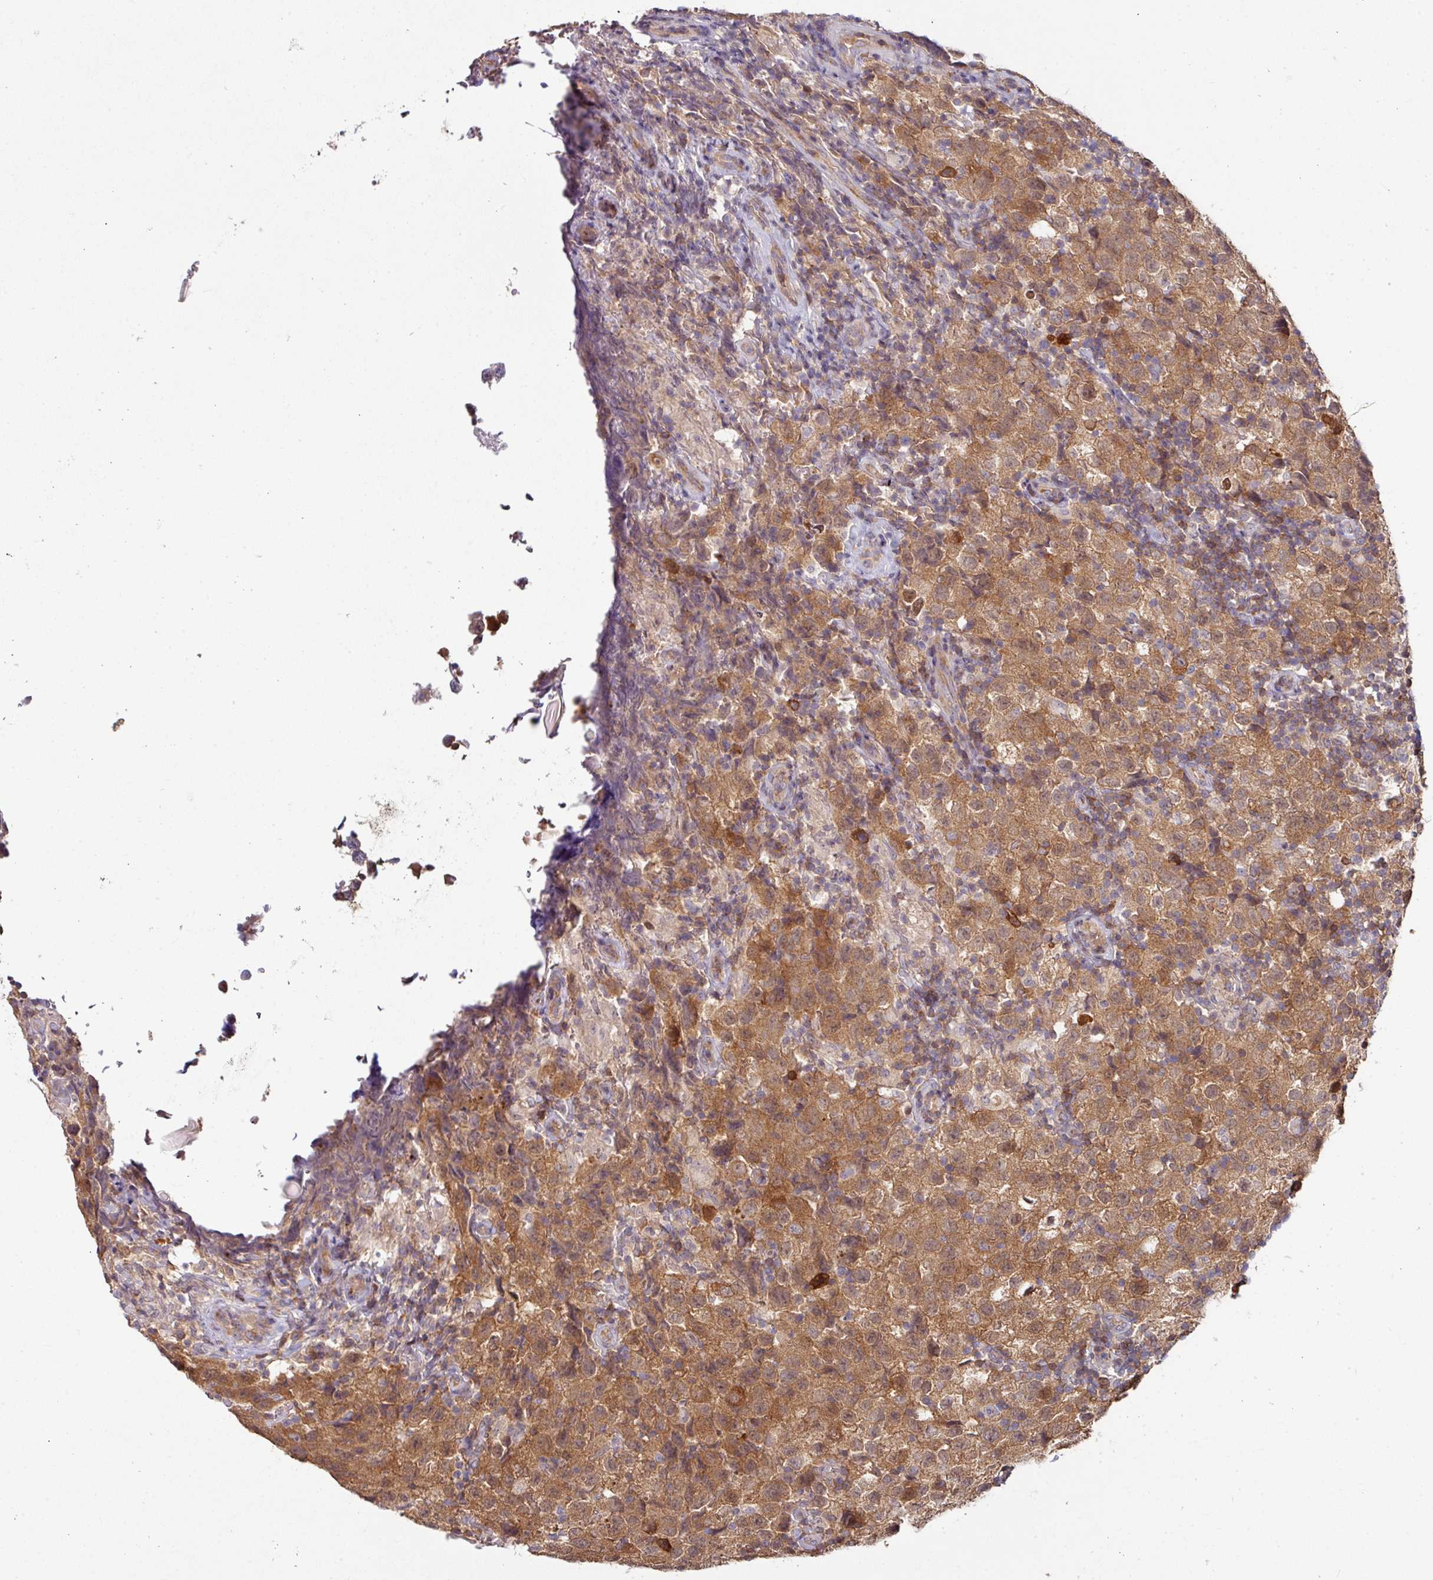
{"staining": {"intensity": "moderate", "quantity": ">75%", "location": "cytoplasmic/membranous"}, "tissue": "testis cancer", "cell_type": "Tumor cells", "image_type": "cancer", "snomed": [{"axis": "morphology", "description": "Seminoma, NOS"}, {"axis": "morphology", "description": "Carcinoma, Embryonal, NOS"}, {"axis": "topography", "description": "Testis"}], "caption": "A histopathology image showing moderate cytoplasmic/membranous positivity in about >75% of tumor cells in testis seminoma, as visualized by brown immunohistochemical staining.", "gene": "SLAMF6", "patient": {"sex": "male", "age": 41}}